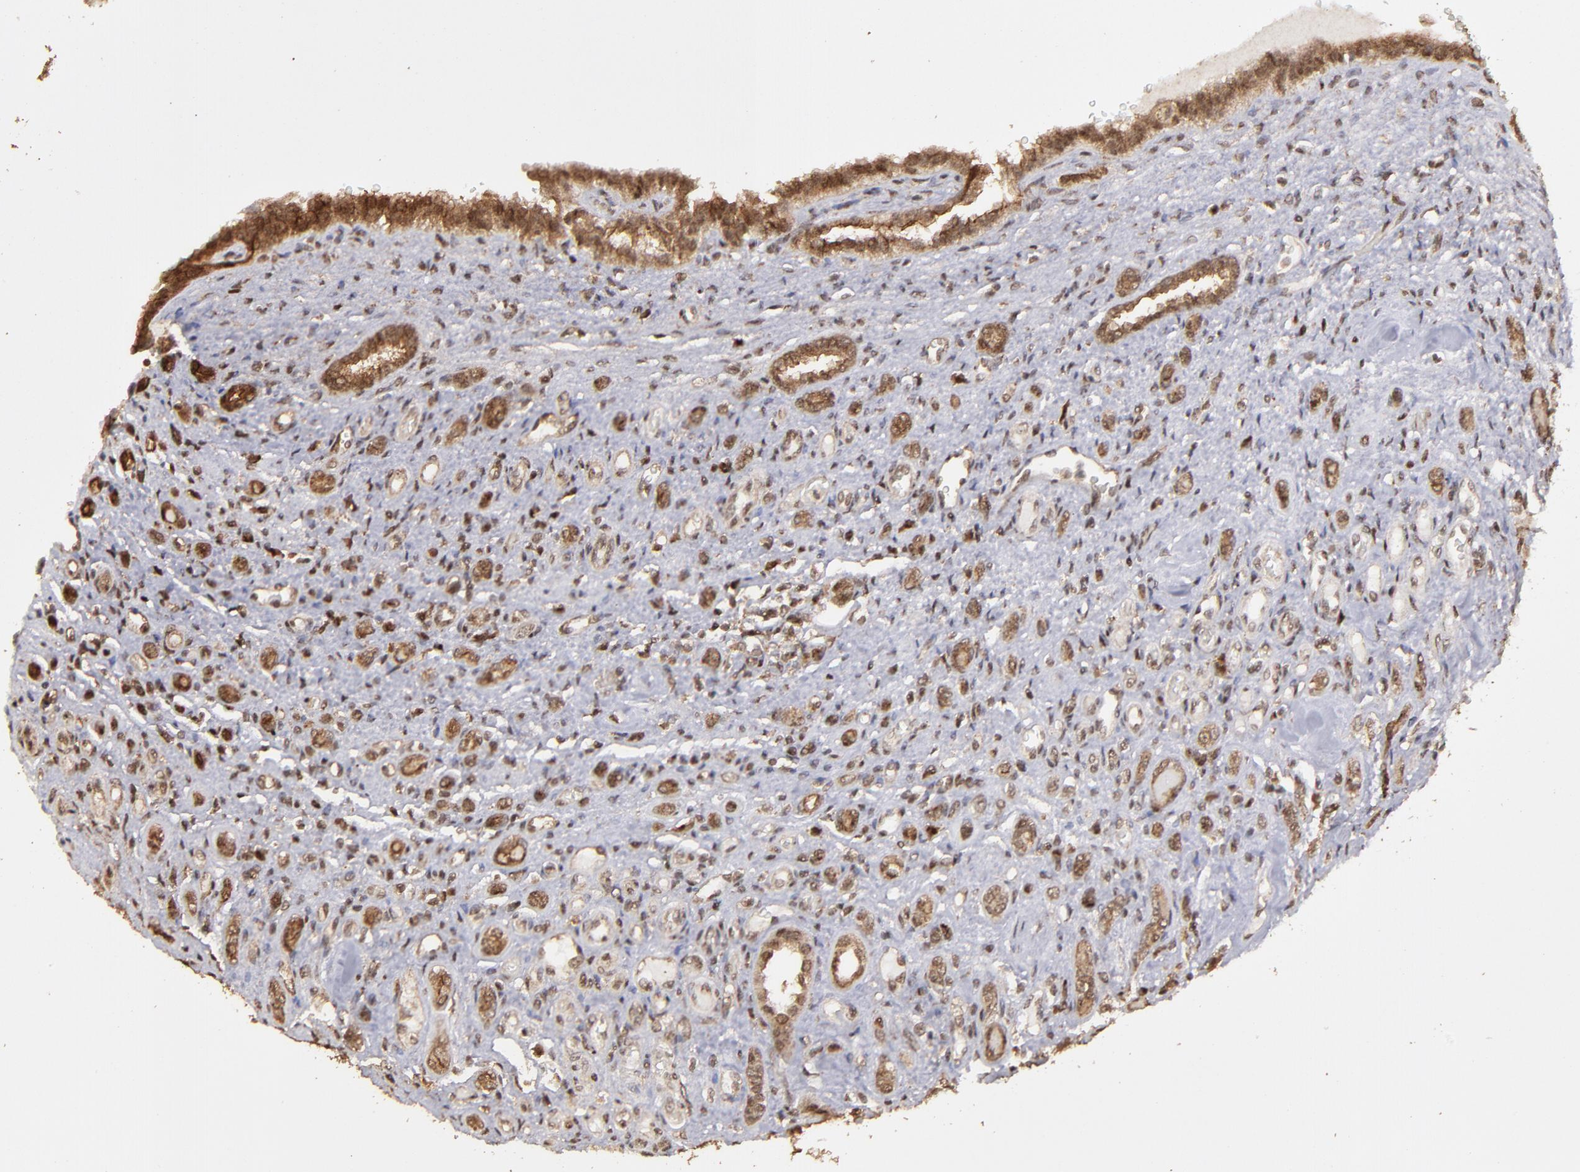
{"staining": {"intensity": "moderate", "quantity": ">75%", "location": "cytoplasmic/membranous"}, "tissue": "renal cancer", "cell_type": "Tumor cells", "image_type": "cancer", "snomed": [{"axis": "morphology", "description": "Inflammation, NOS"}, {"axis": "morphology", "description": "Adenocarcinoma, NOS"}, {"axis": "topography", "description": "Kidney"}], "caption": "Immunohistochemistry of renal cancer (adenocarcinoma) exhibits medium levels of moderate cytoplasmic/membranous positivity in about >75% of tumor cells.", "gene": "ARNT", "patient": {"sex": "male", "age": 68}}